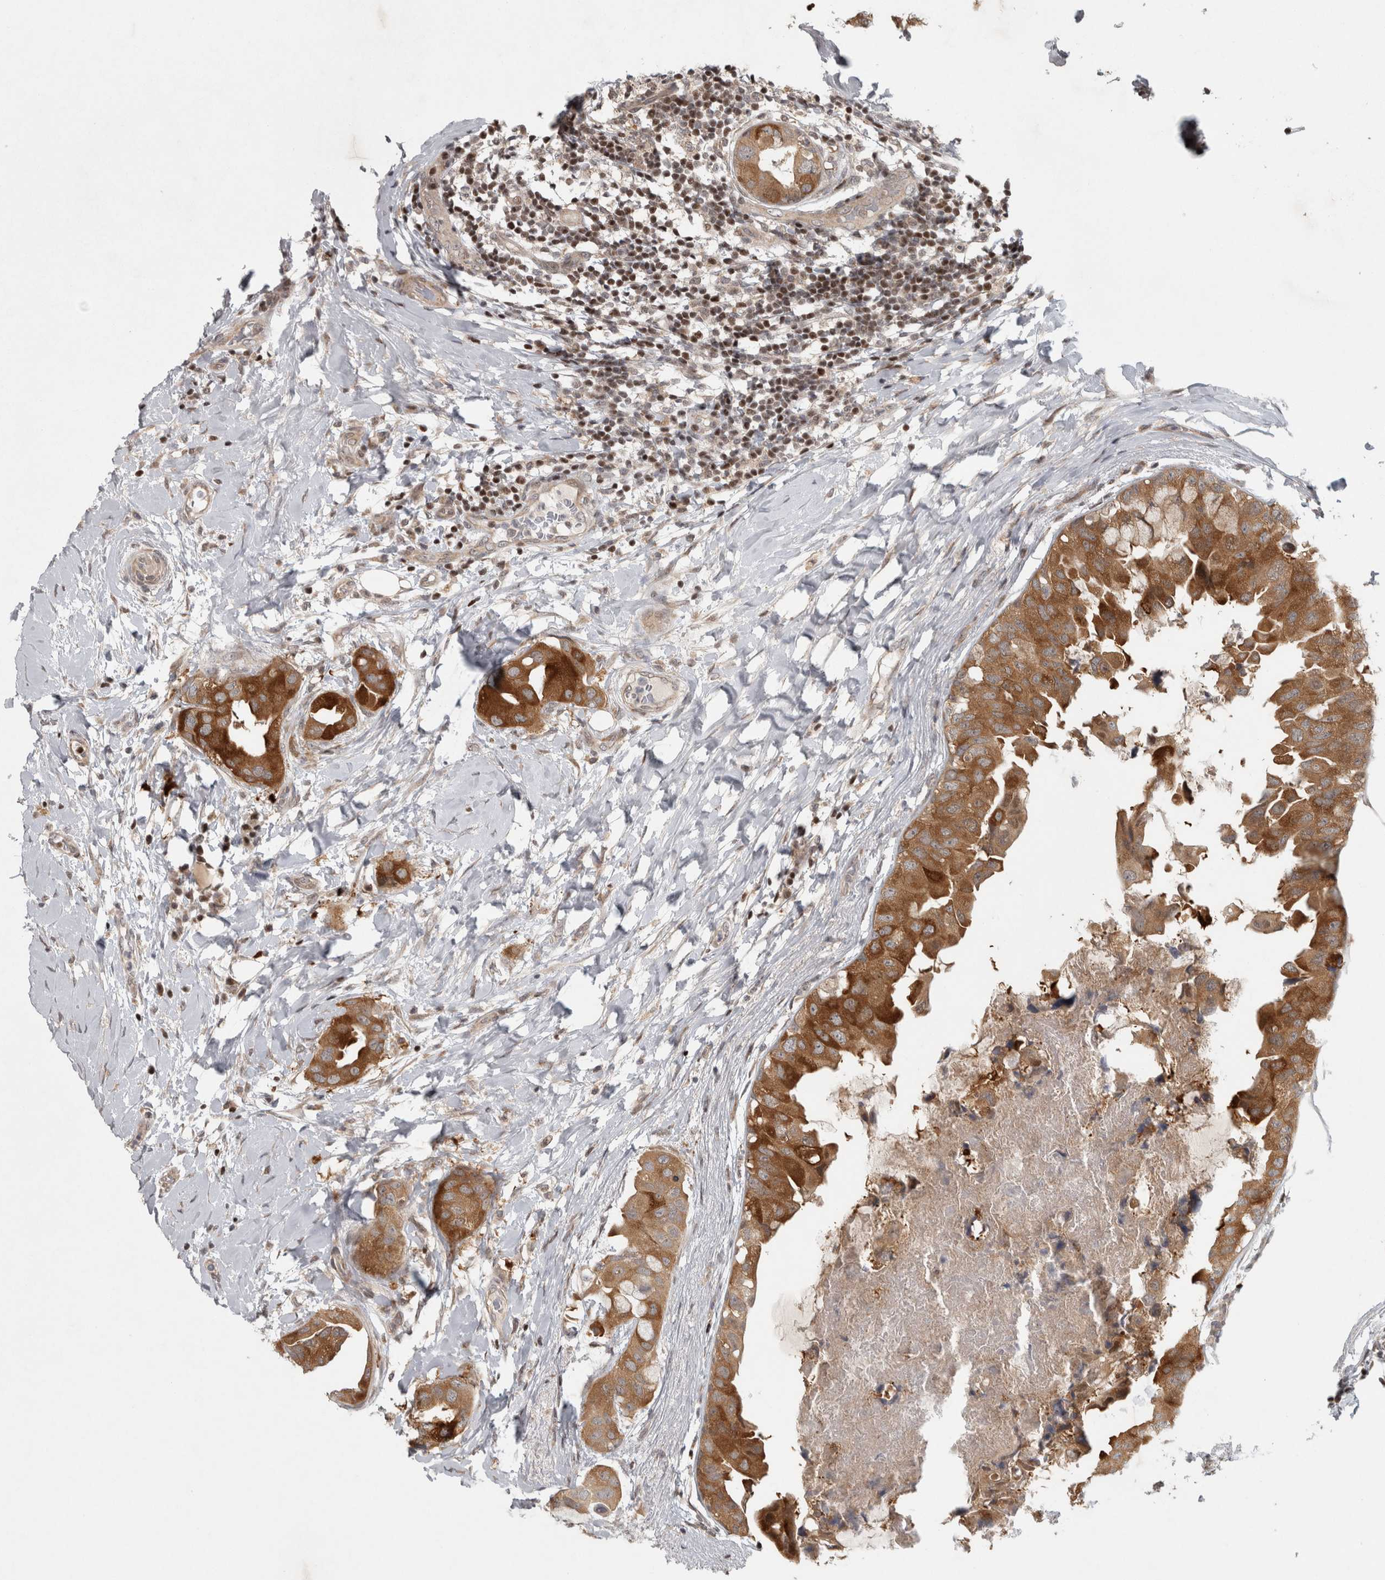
{"staining": {"intensity": "moderate", "quantity": ">75%", "location": "cytoplasmic/membranous"}, "tissue": "breast cancer", "cell_type": "Tumor cells", "image_type": "cancer", "snomed": [{"axis": "morphology", "description": "Duct carcinoma"}, {"axis": "topography", "description": "Breast"}], "caption": "Immunohistochemical staining of breast cancer reveals moderate cytoplasmic/membranous protein positivity in approximately >75% of tumor cells.", "gene": "KDM8", "patient": {"sex": "female", "age": 40}}